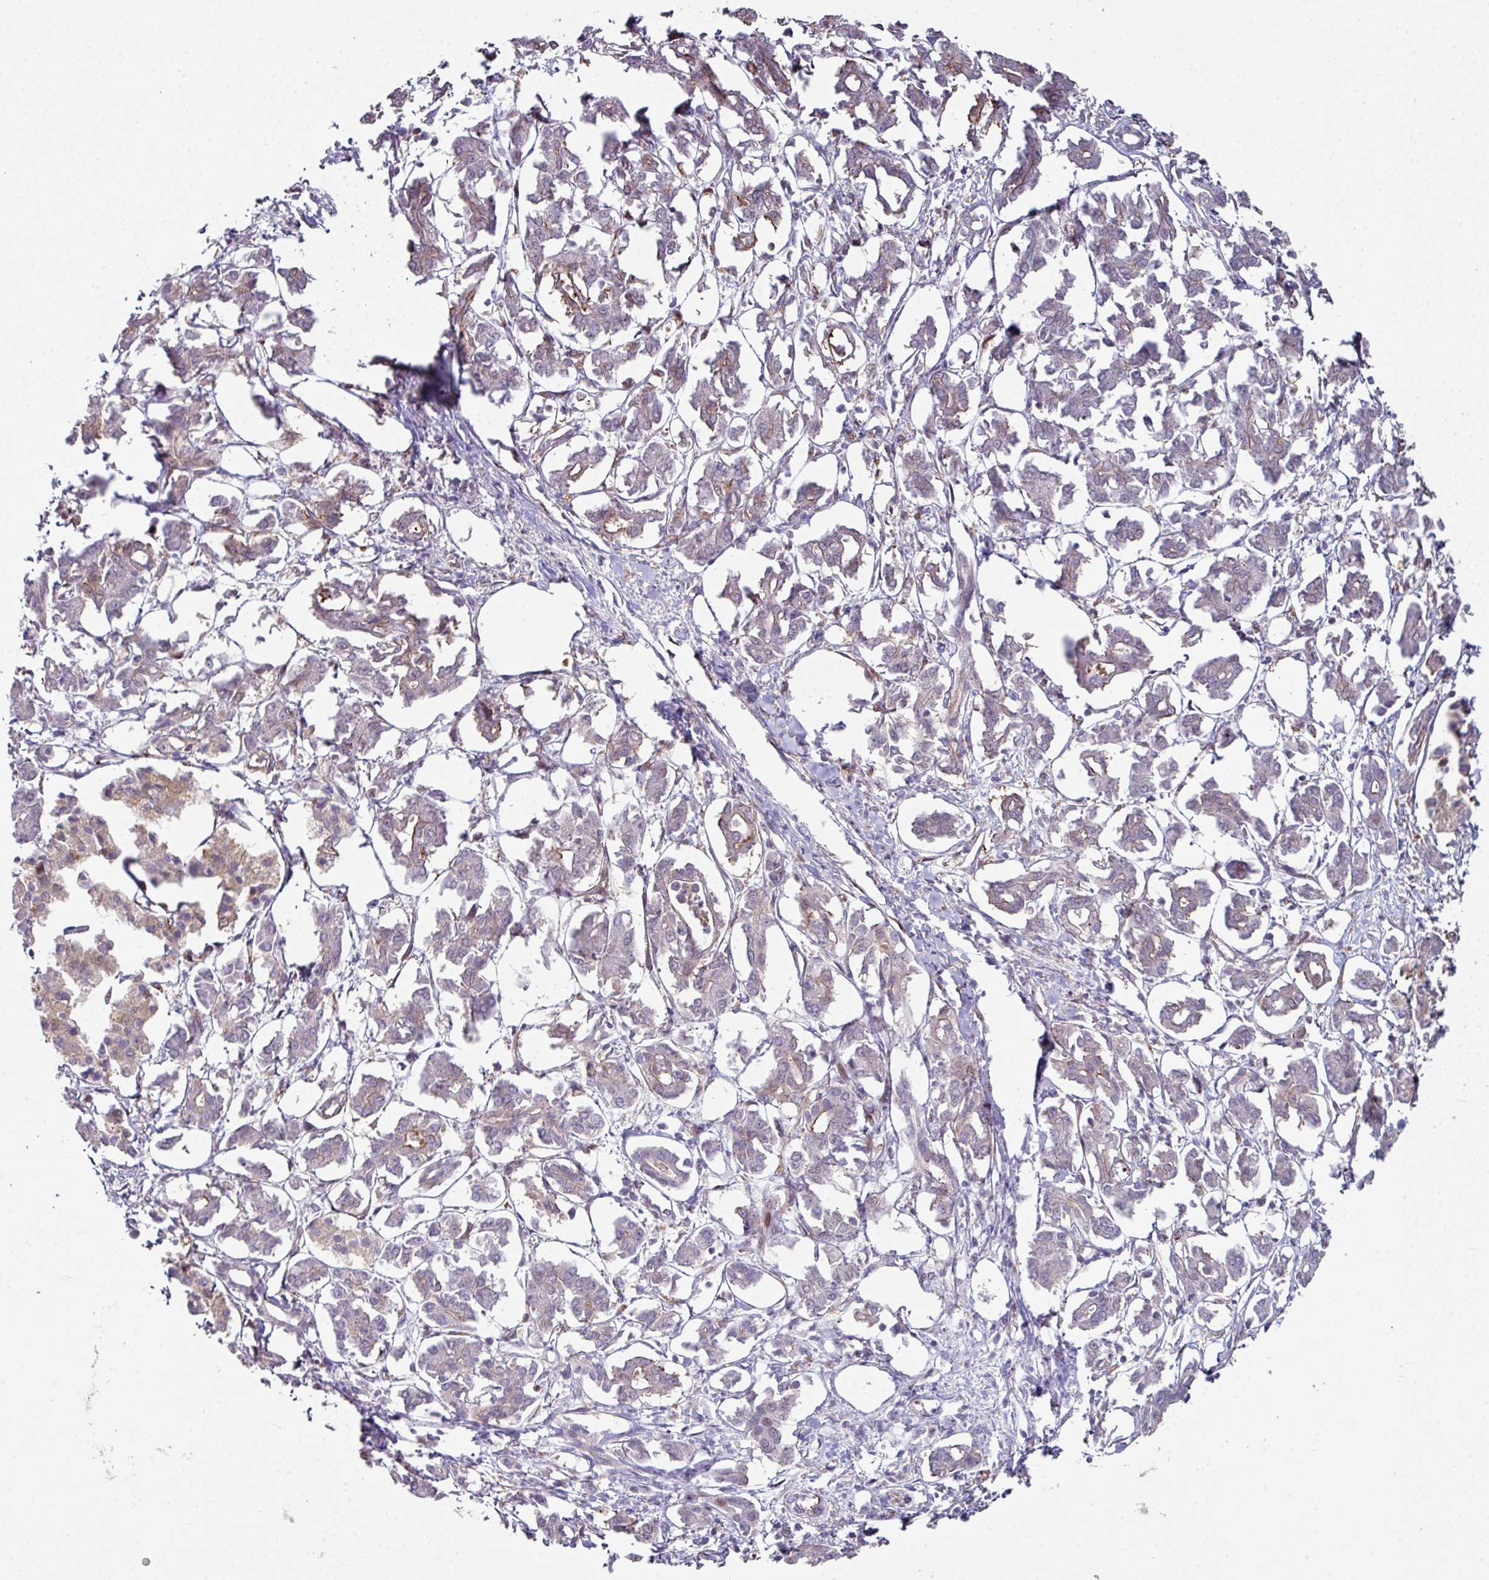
{"staining": {"intensity": "weak", "quantity": ">75%", "location": "cytoplasmic/membranous"}, "tissue": "pancreatic cancer", "cell_type": "Tumor cells", "image_type": "cancer", "snomed": [{"axis": "morphology", "description": "Adenocarcinoma, NOS"}, {"axis": "topography", "description": "Pancreas"}], "caption": "IHC of human pancreatic adenocarcinoma reveals low levels of weak cytoplasmic/membranous staining in about >75% of tumor cells. Using DAB (brown) and hematoxylin (blue) stains, captured at high magnification using brightfield microscopy.", "gene": "ANO9", "patient": {"sex": "male", "age": 61}}